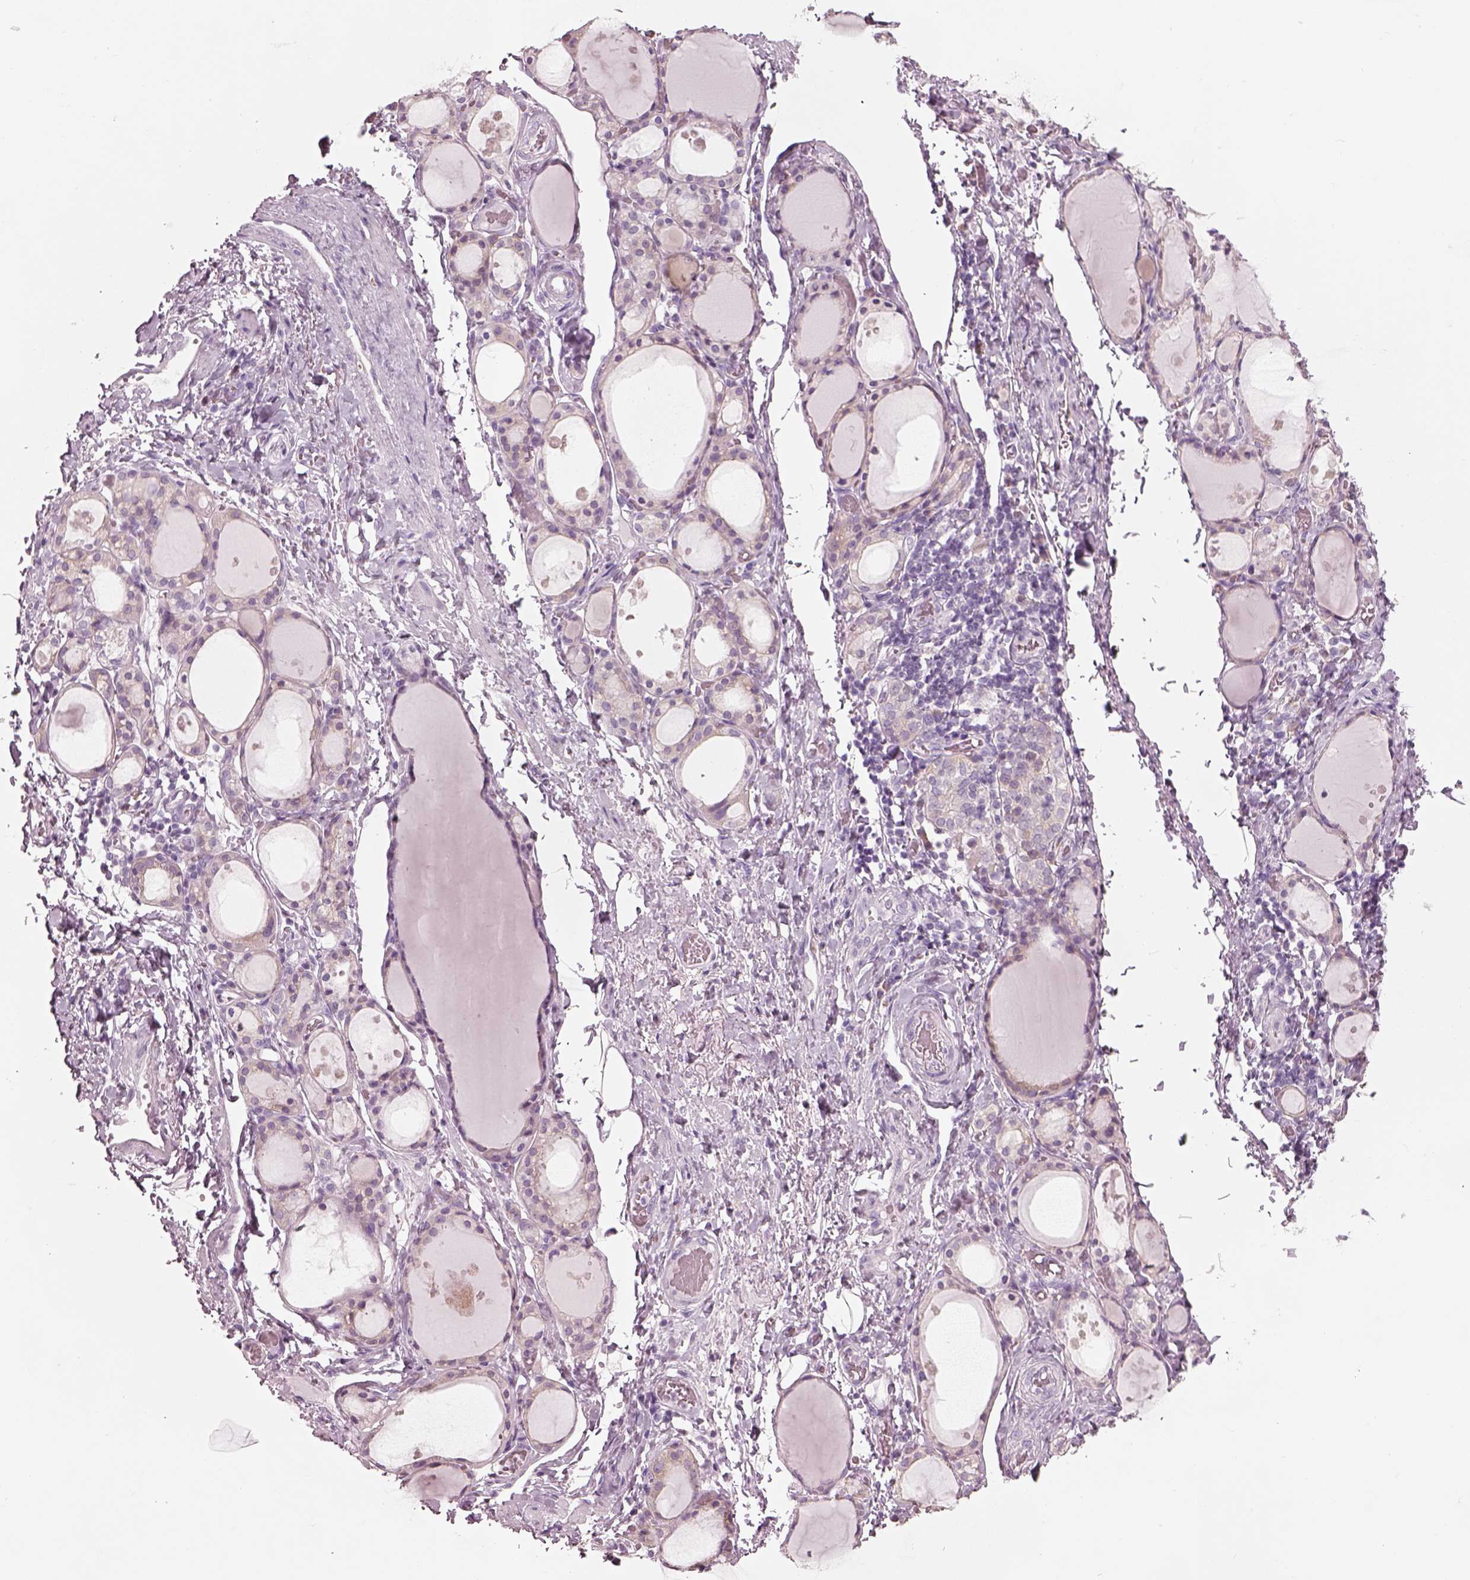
{"staining": {"intensity": "negative", "quantity": "none", "location": "none"}, "tissue": "thyroid gland", "cell_type": "Glandular cells", "image_type": "normal", "snomed": [{"axis": "morphology", "description": "Normal tissue, NOS"}, {"axis": "topography", "description": "Thyroid gland"}], "caption": "Immunohistochemistry micrograph of benign thyroid gland: thyroid gland stained with DAB (3,3'-diaminobenzidine) reveals no significant protein positivity in glandular cells. (DAB immunohistochemistry visualized using brightfield microscopy, high magnification).", "gene": "SLC27A2", "patient": {"sex": "male", "age": 68}}